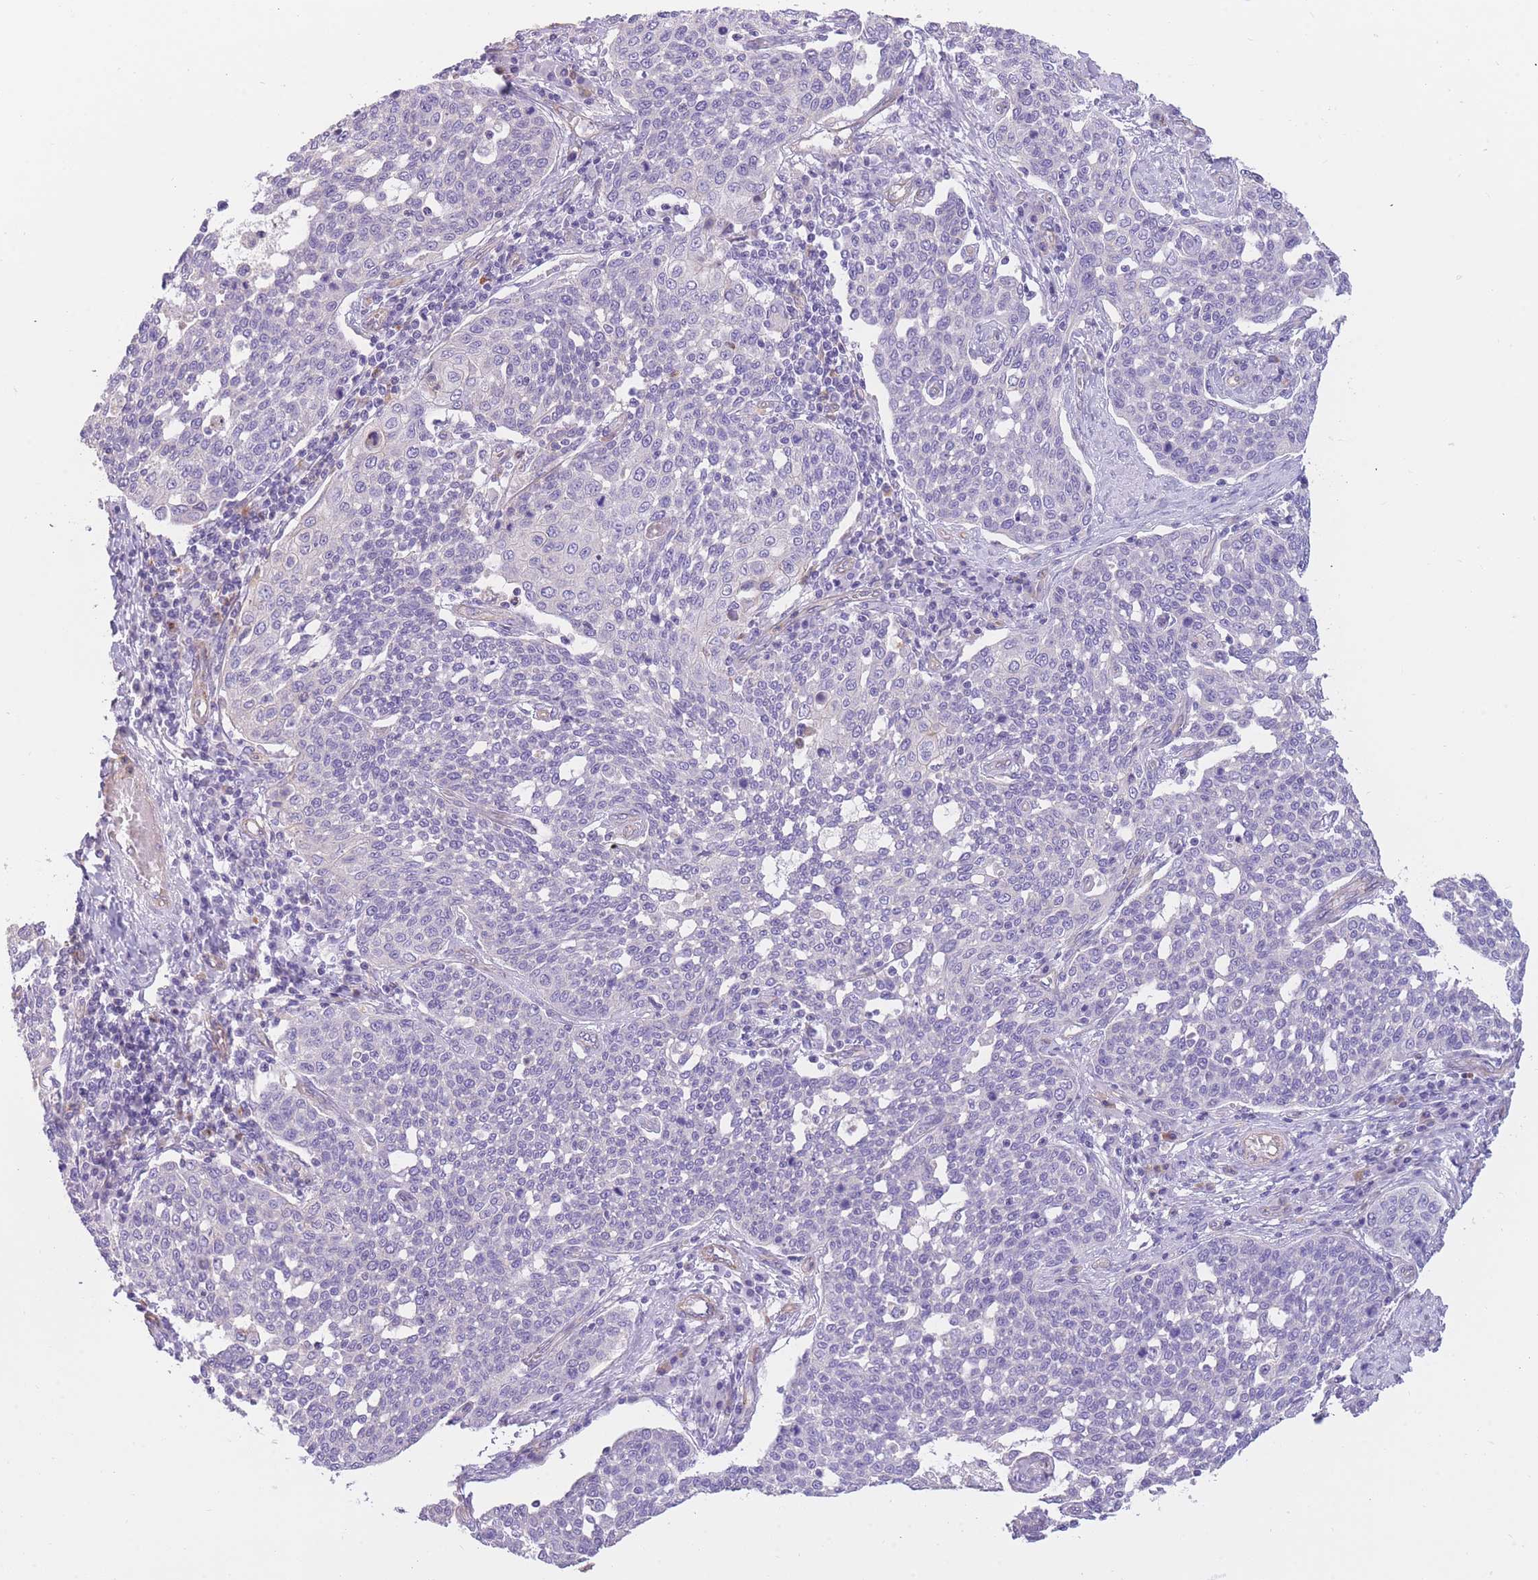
{"staining": {"intensity": "negative", "quantity": "none", "location": "none"}, "tissue": "cervical cancer", "cell_type": "Tumor cells", "image_type": "cancer", "snomed": [{"axis": "morphology", "description": "Squamous cell carcinoma, NOS"}, {"axis": "topography", "description": "Cervix"}], "caption": "Tumor cells show no significant protein positivity in cervical squamous cell carcinoma.", "gene": "SULT1A1", "patient": {"sex": "female", "age": 34}}